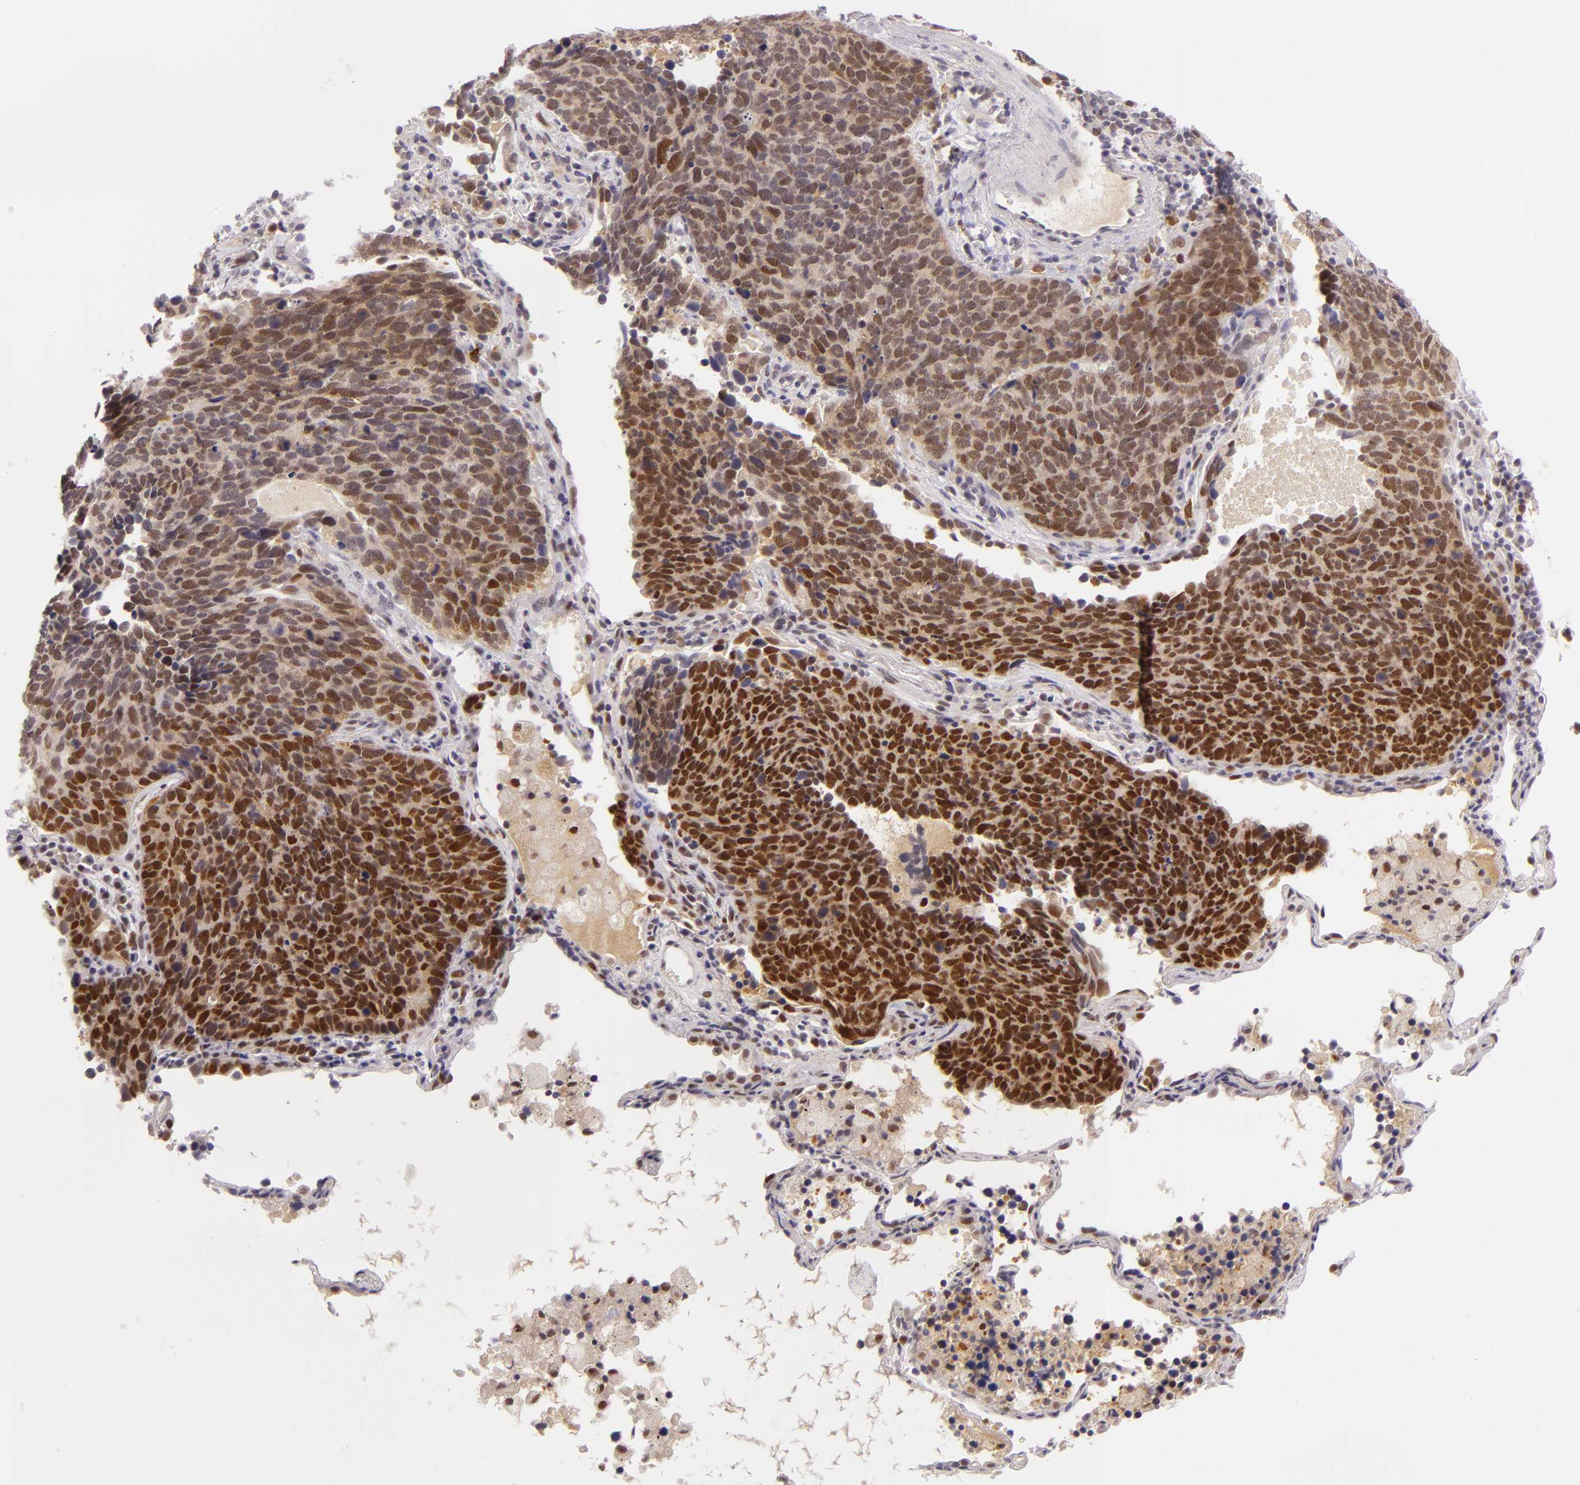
{"staining": {"intensity": "strong", "quantity": "25%-75%", "location": "cytoplasmic/membranous,nuclear"}, "tissue": "lung cancer", "cell_type": "Tumor cells", "image_type": "cancer", "snomed": [{"axis": "morphology", "description": "Neoplasm, malignant, NOS"}, {"axis": "topography", "description": "Lung"}], "caption": "Immunohistochemical staining of human lung cancer shows high levels of strong cytoplasmic/membranous and nuclear staining in about 25%-75% of tumor cells.", "gene": "CSE1L", "patient": {"sex": "female", "age": 75}}